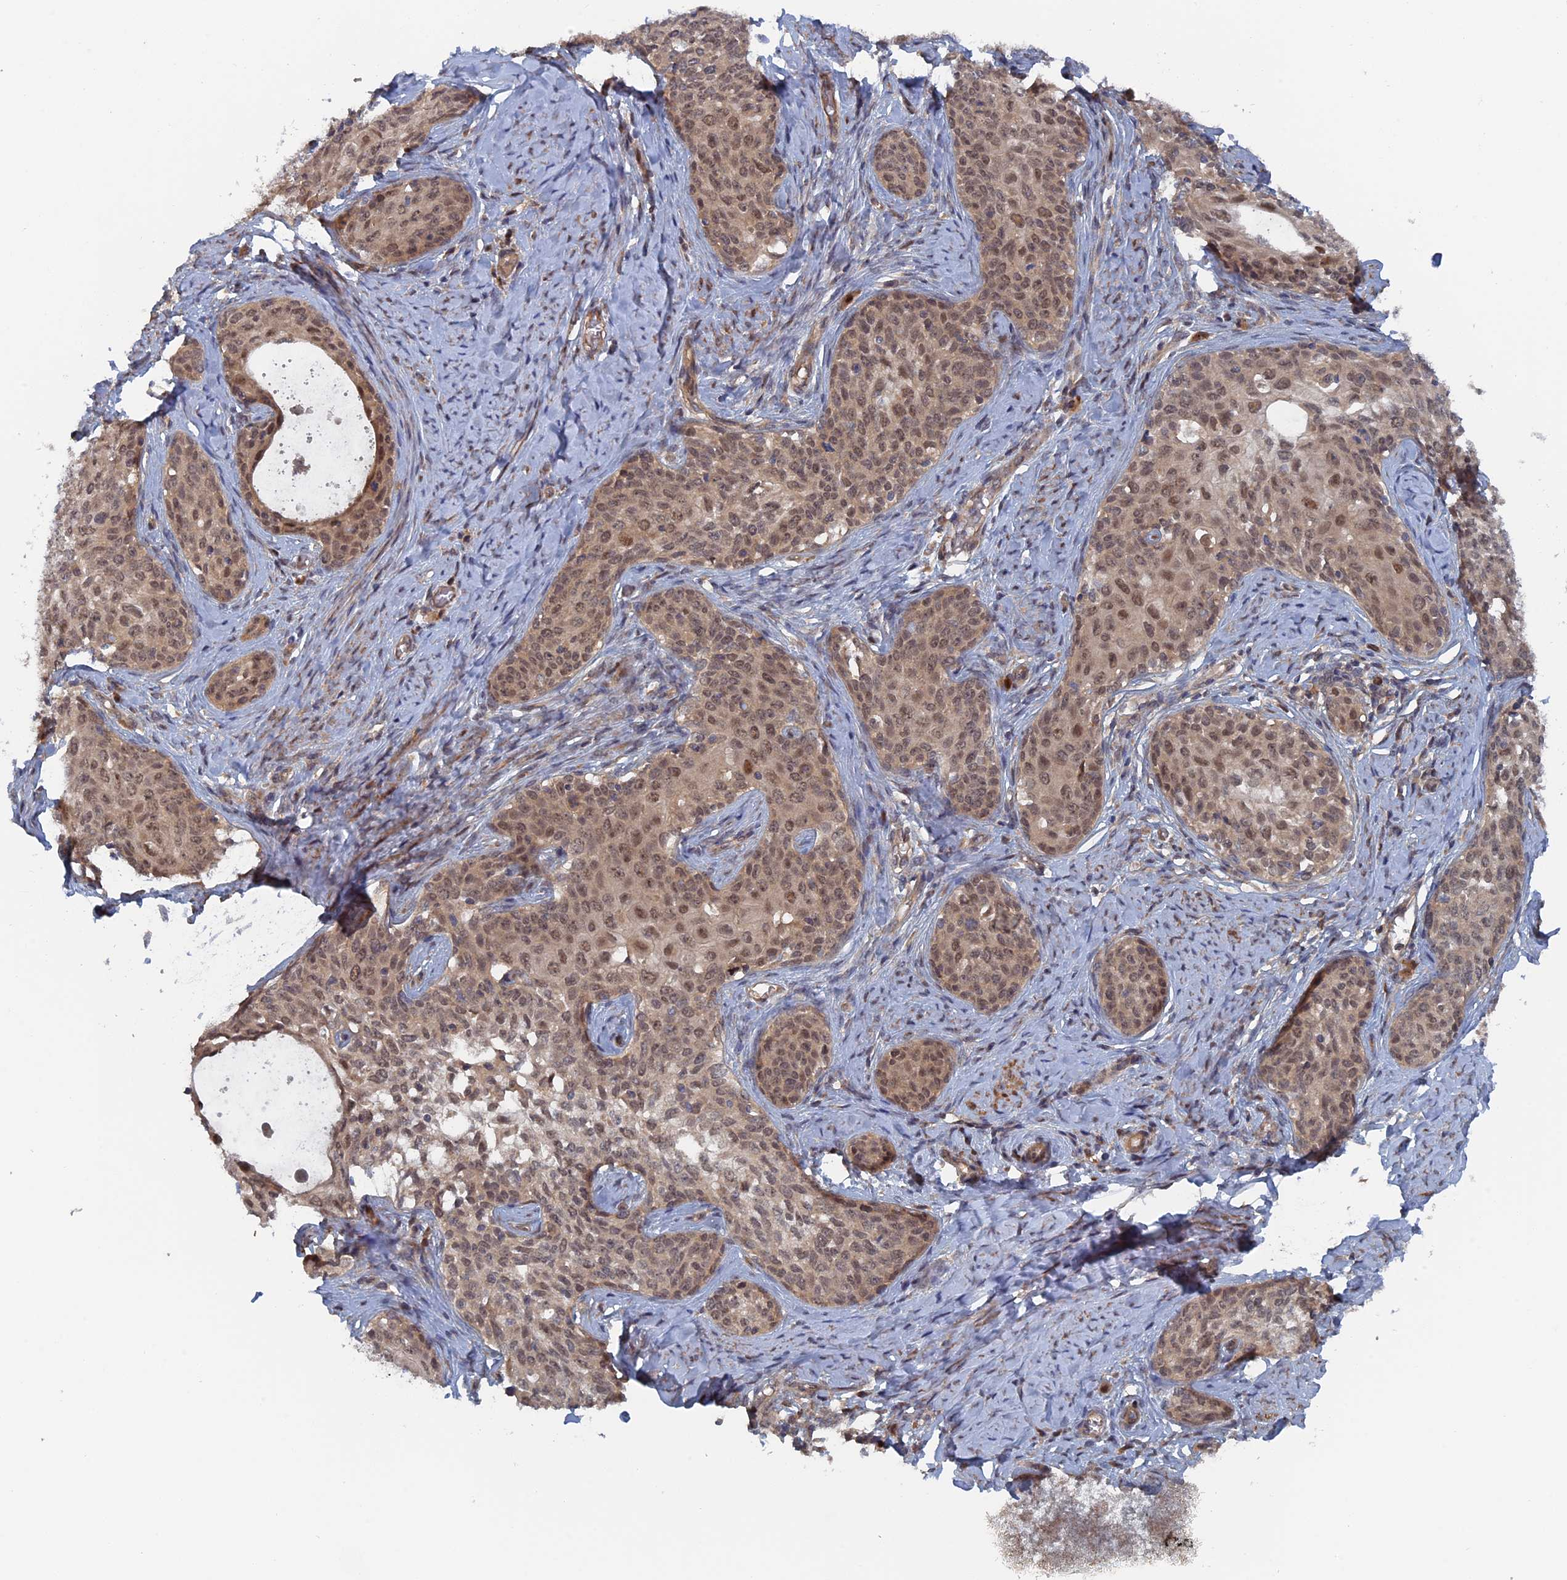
{"staining": {"intensity": "moderate", "quantity": ">75%", "location": "nuclear"}, "tissue": "cervical cancer", "cell_type": "Tumor cells", "image_type": "cancer", "snomed": [{"axis": "morphology", "description": "Squamous cell carcinoma, NOS"}, {"axis": "morphology", "description": "Adenocarcinoma, NOS"}, {"axis": "topography", "description": "Cervix"}], "caption": "Immunohistochemical staining of cervical adenocarcinoma exhibits medium levels of moderate nuclear protein positivity in approximately >75% of tumor cells. (brown staining indicates protein expression, while blue staining denotes nuclei).", "gene": "ELOVL6", "patient": {"sex": "female", "age": 52}}